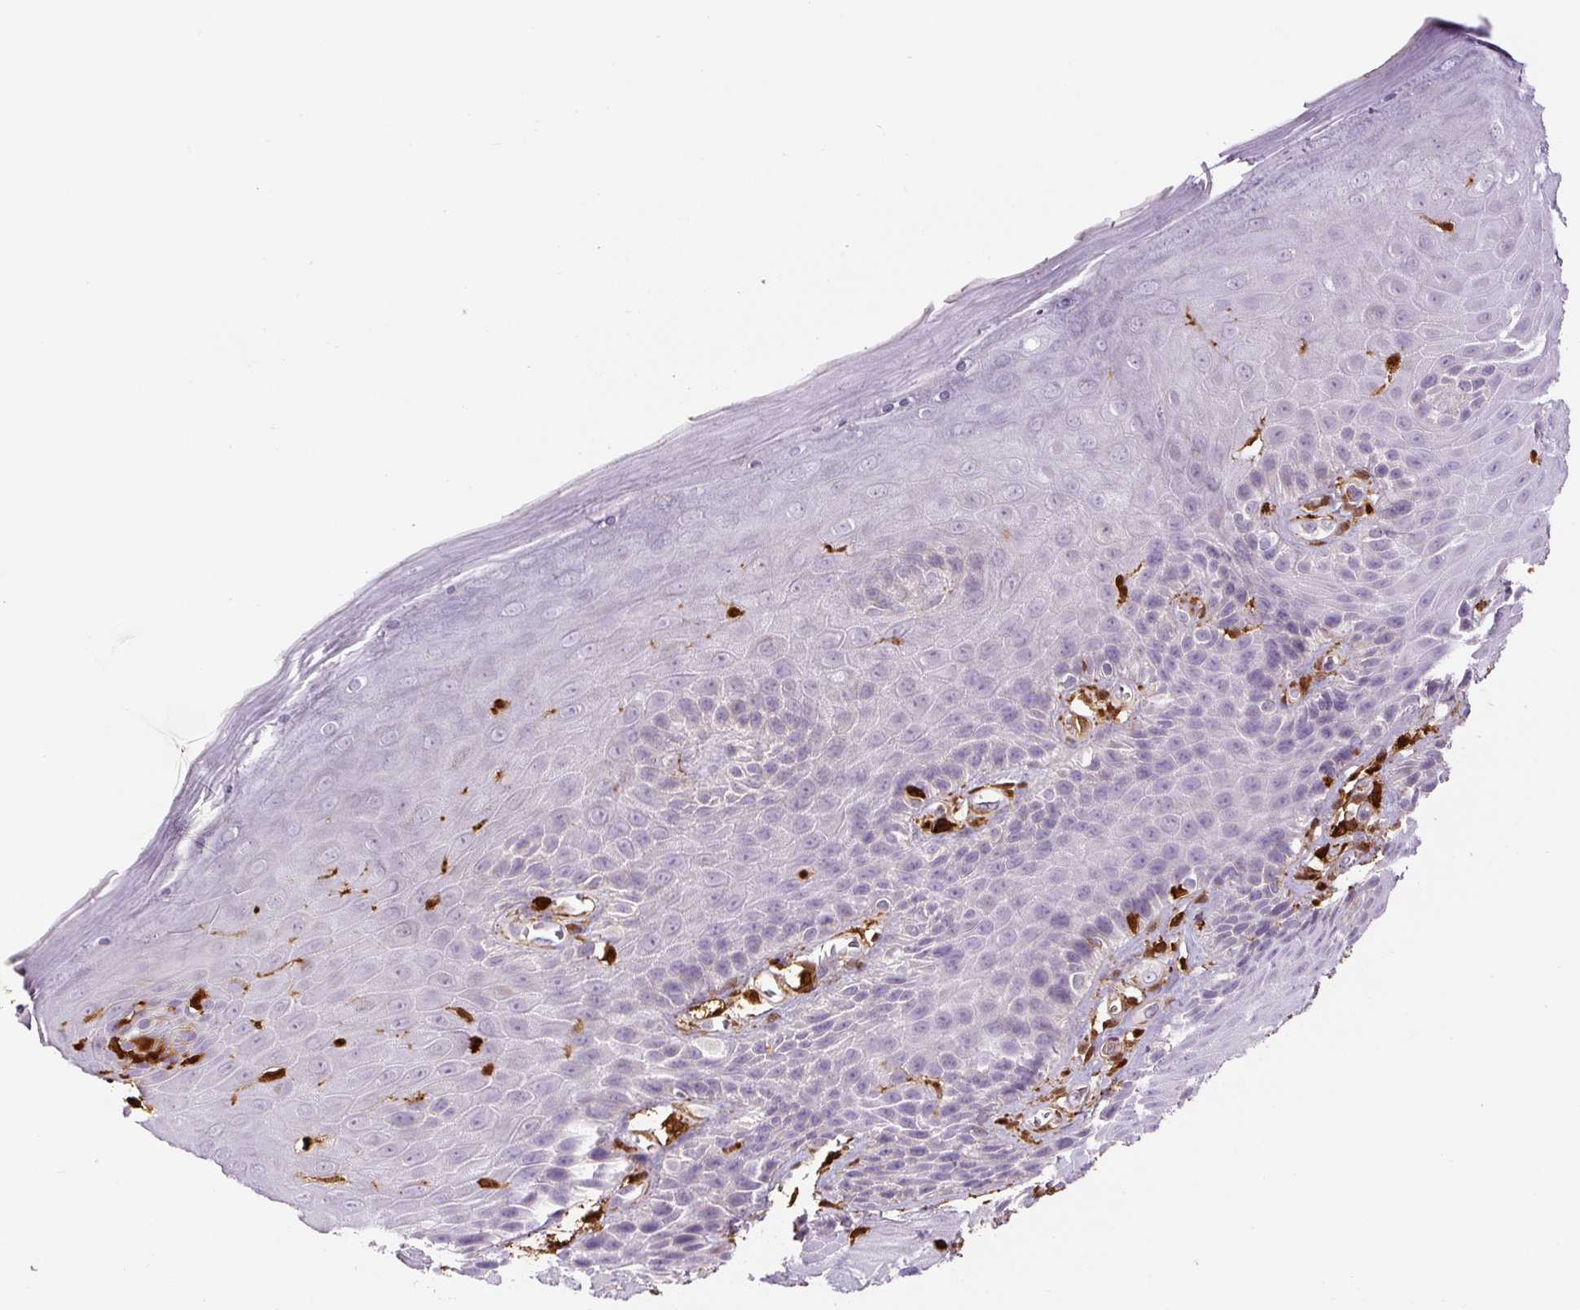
{"staining": {"intensity": "negative", "quantity": "none", "location": "none"}, "tissue": "skin", "cell_type": "Epidermal cells", "image_type": "normal", "snomed": [{"axis": "morphology", "description": "Normal tissue, NOS"}, {"axis": "topography", "description": "Anal"}, {"axis": "topography", "description": "Peripheral nerve tissue"}], "caption": "The histopathology image demonstrates no staining of epidermal cells in benign skin.", "gene": "S100A4", "patient": {"sex": "male", "age": 53}}